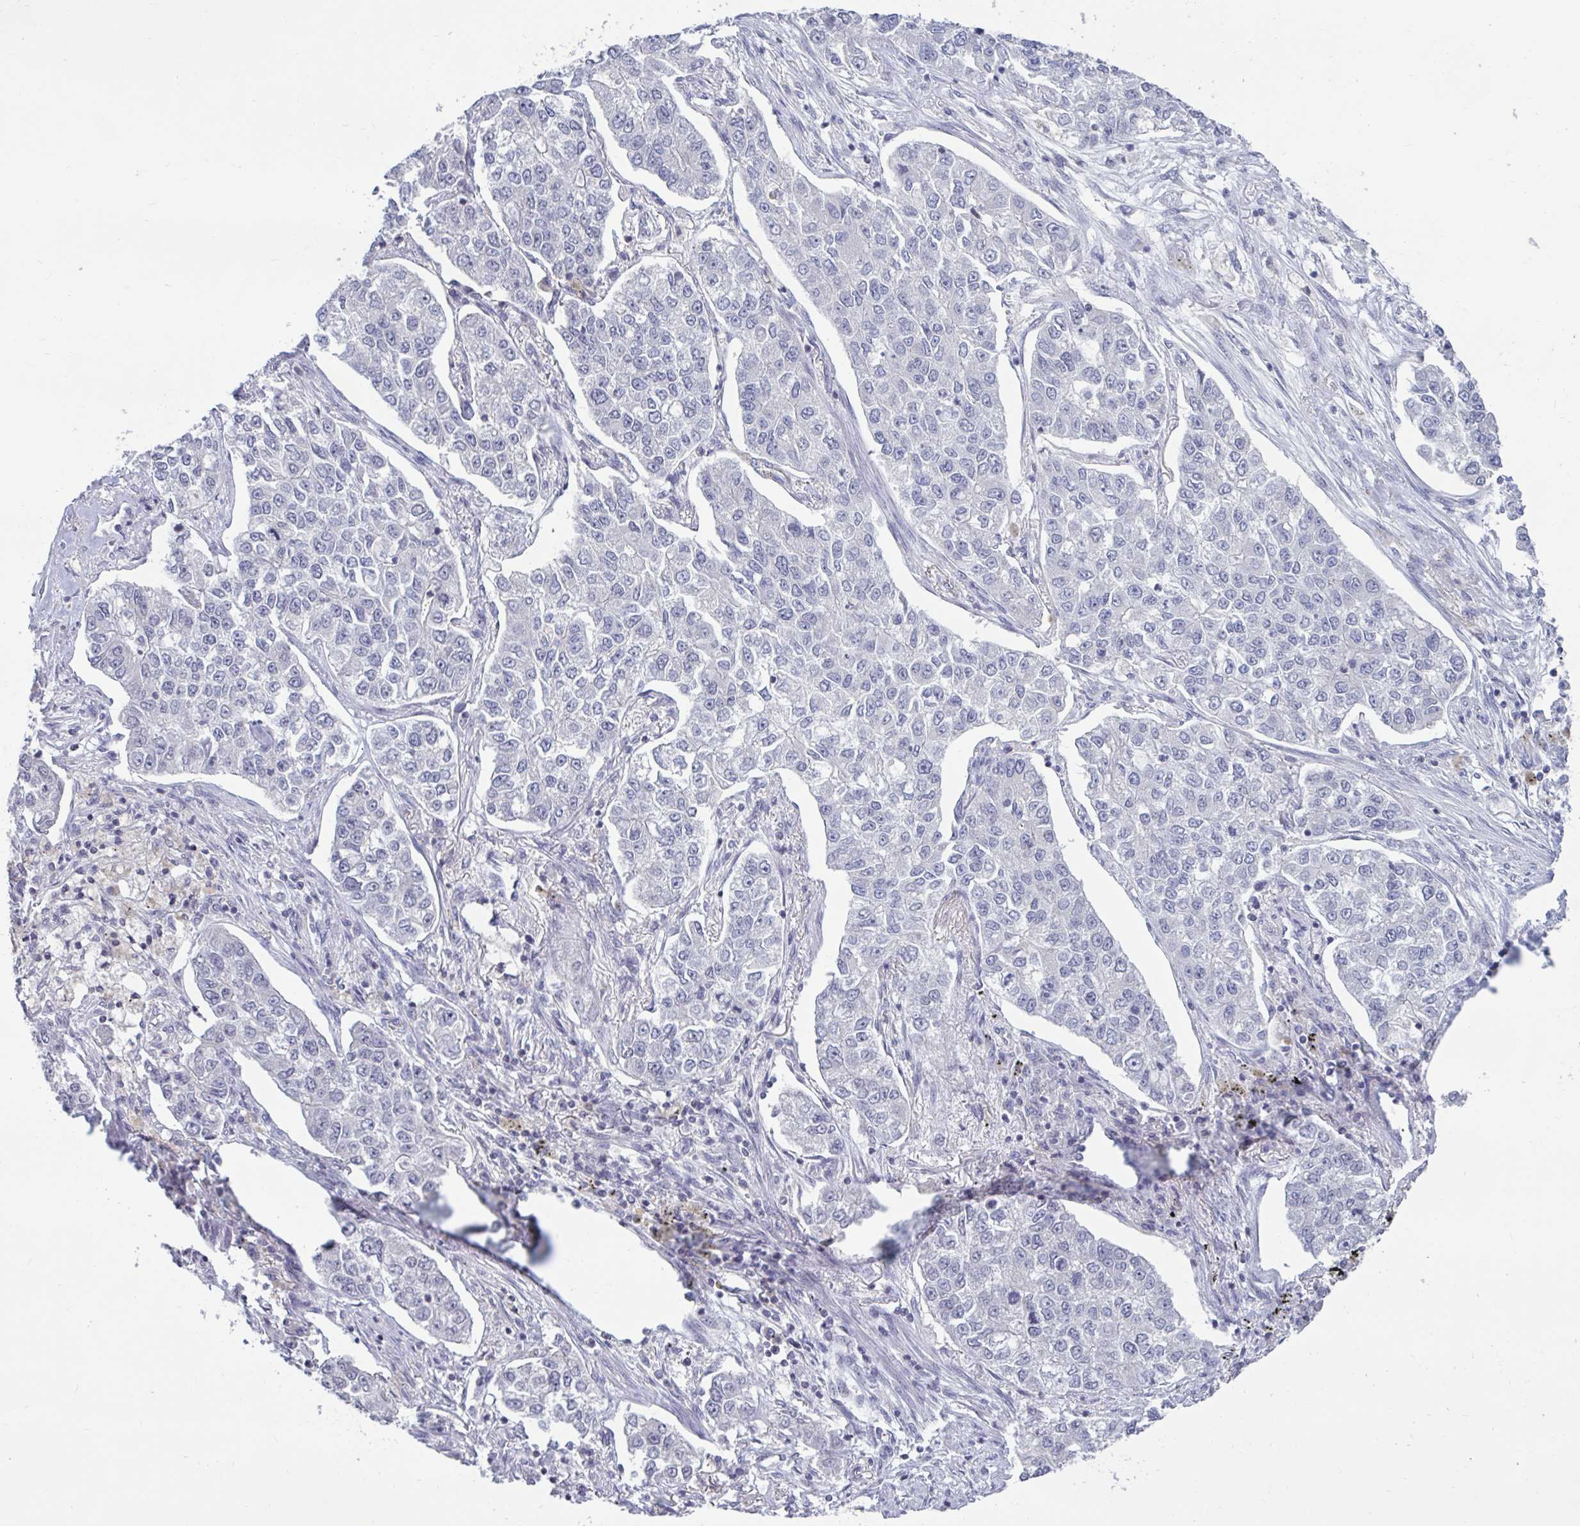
{"staining": {"intensity": "negative", "quantity": "none", "location": "none"}, "tissue": "lung cancer", "cell_type": "Tumor cells", "image_type": "cancer", "snomed": [{"axis": "morphology", "description": "Adenocarcinoma, NOS"}, {"axis": "topography", "description": "Lung"}], "caption": "Immunohistochemistry (IHC) of lung adenocarcinoma demonstrates no staining in tumor cells.", "gene": "ARPP19", "patient": {"sex": "male", "age": 49}}